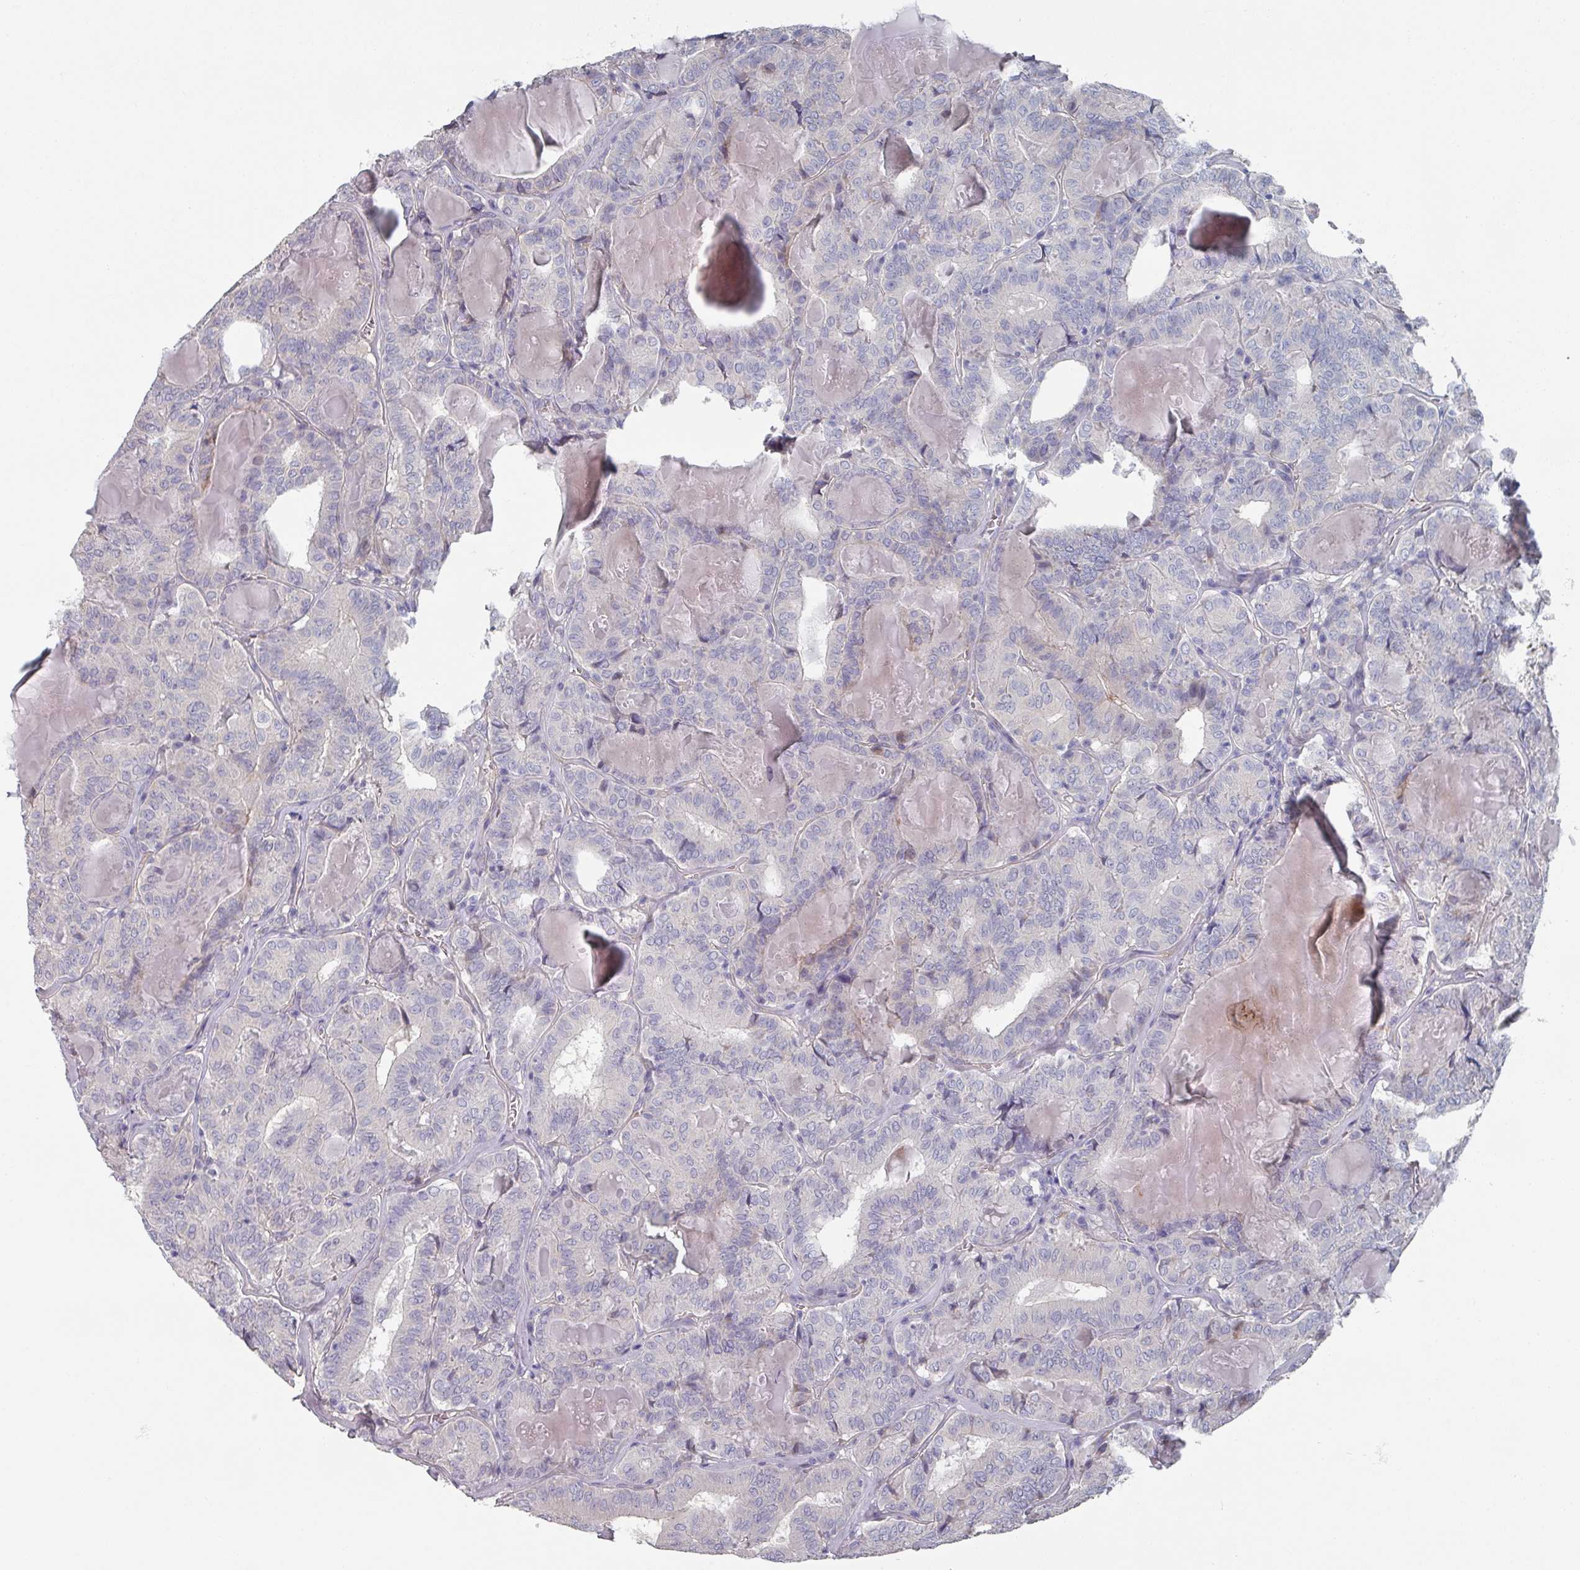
{"staining": {"intensity": "negative", "quantity": "none", "location": "none"}, "tissue": "thyroid cancer", "cell_type": "Tumor cells", "image_type": "cancer", "snomed": [{"axis": "morphology", "description": "Papillary adenocarcinoma, NOS"}, {"axis": "topography", "description": "Thyroid gland"}], "caption": "Immunohistochemistry (IHC) micrograph of papillary adenocarcinoma (thyroid) stained for a protein (brown), which shows no expression in tumor cells. (Brightfield microscopy of DAB immunohistochemistry (IHC) at high magnification).", "gene": "EFL1", "patient": {"sex": "female", "age": 72}}